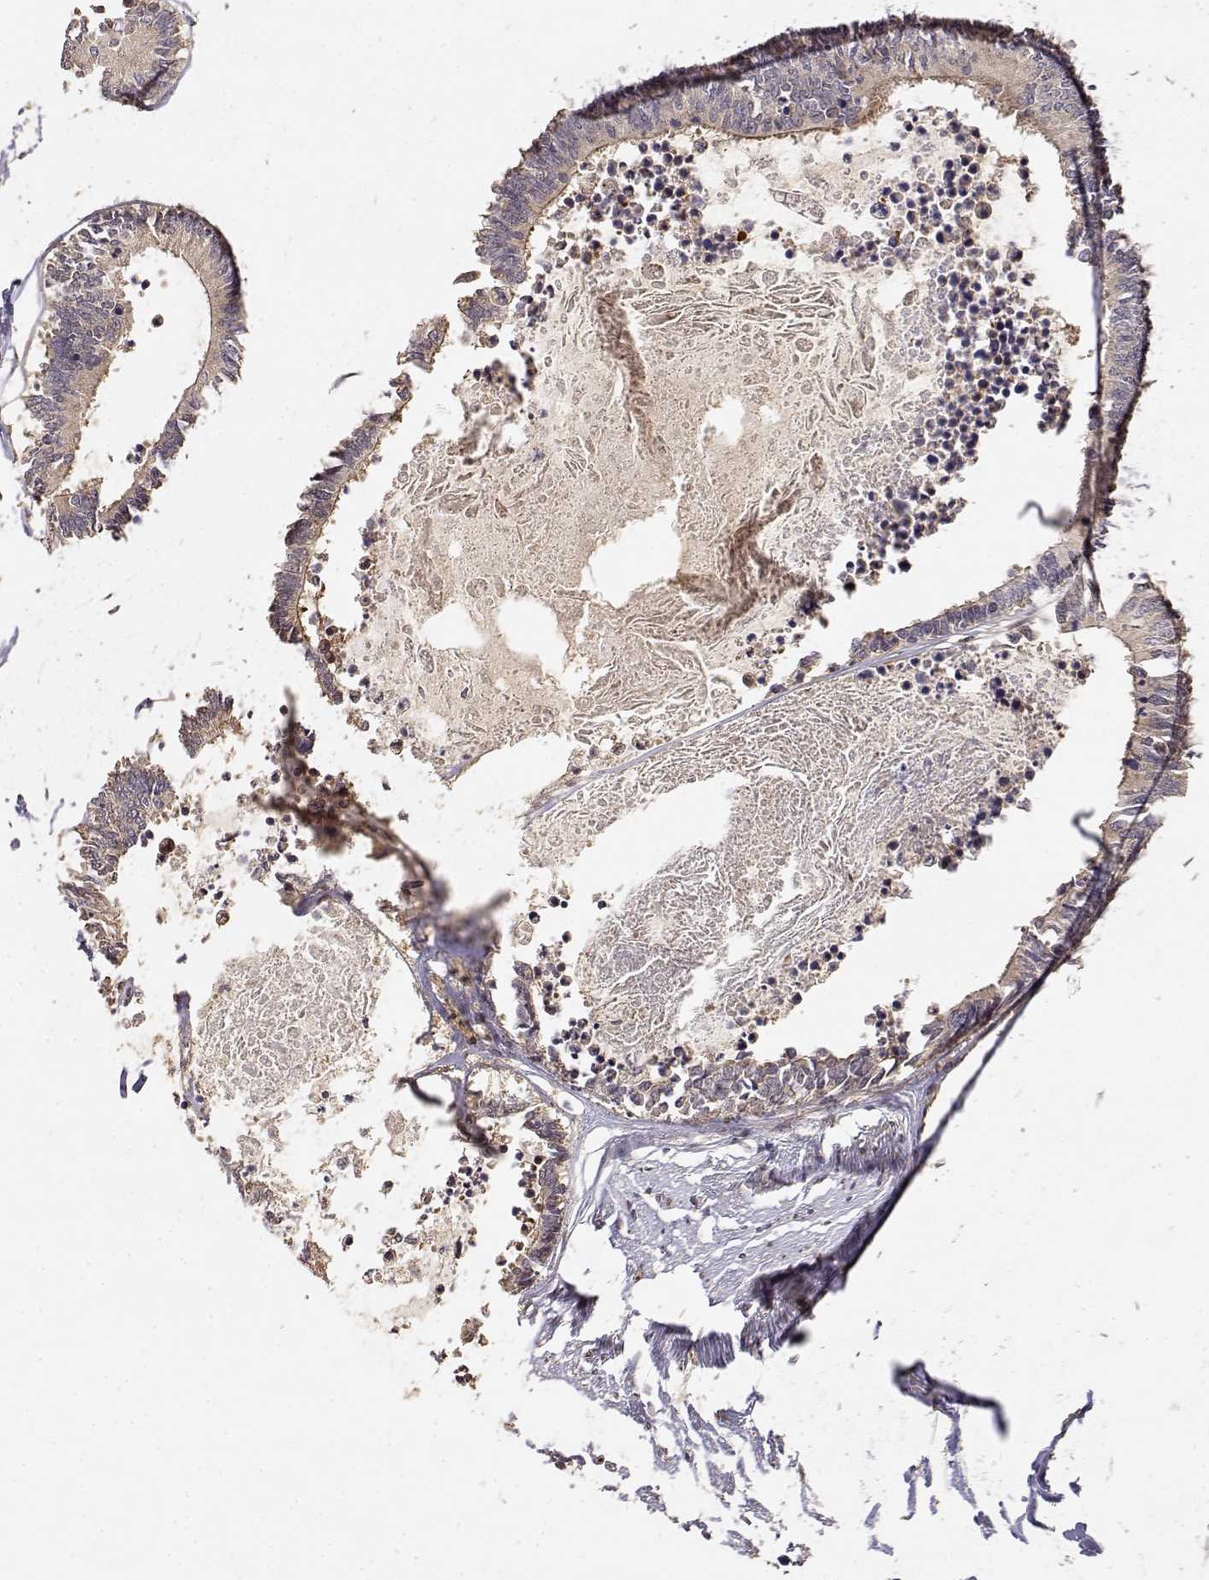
{"staining": {"intensity": "weak", "quantity": ">75%", "location": "cytoplasmic/membranous"}, "tissue": "colorectal cancer", "cell_type": "Tumor cells", "image_type": "cancer", "snomed": [{"axis": "morphology", "description": "Adenocarcinoma, NOS"}, {"axis": "topography", "description": "Colon"}, {"axis": "topography", "description": "Rectum"}], "caption": "Immunohistochemistry (IHC) of colorectal cancer (adenocarcinoma) displays low levels of weak cytoplasmic/membranous expression in about >75% of tumor cells. The staining is performed using DAB brown chromogen to label protein expression. The nuclei are counter-stained blue using hematoxylin.", "gene": "PICK1", "patient": {"sex": "male", "age": 57}}